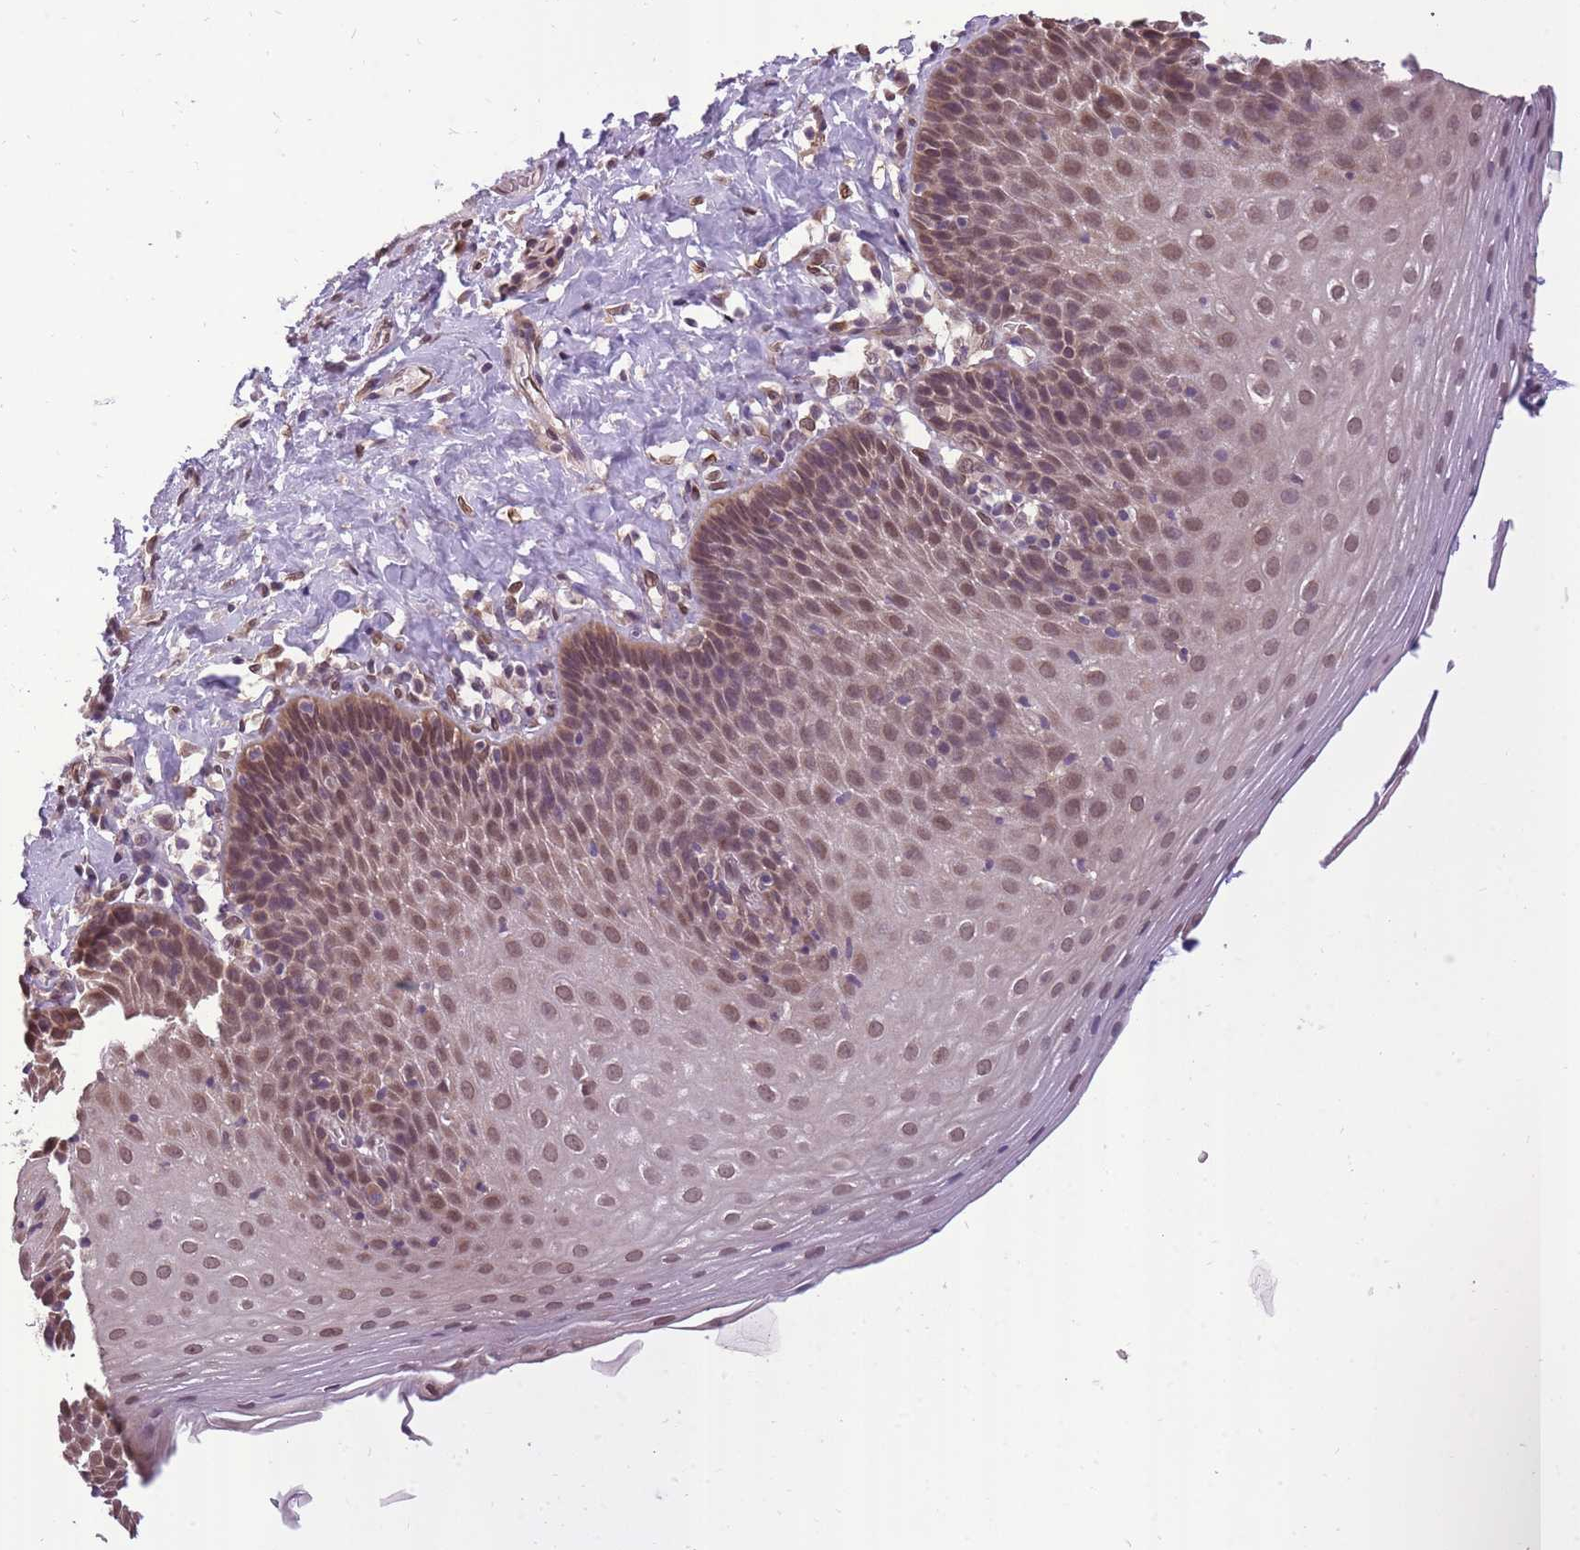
{"staining": {"intensity": "moderate", "quantity": ">75%", "location": "cytoplasmic/membranous,nuclear"}, "tissue": "esophagus", "cell_type": "Squamous epithelial cells", "image_type": "normal", "snomed": [{"axis": "morphology", "description": "Normal tissue, NOS"}, {"axis": "topography", "description": "Esophagus"}], "caption": "An image of human esophagus stained for a protein demonstrates moderate cytoplasmic/membranous,nuclear brown staining in squamous epithelial cells.", "gene": "CDIP1", "patient": {"sex": "female", "age": 61}}